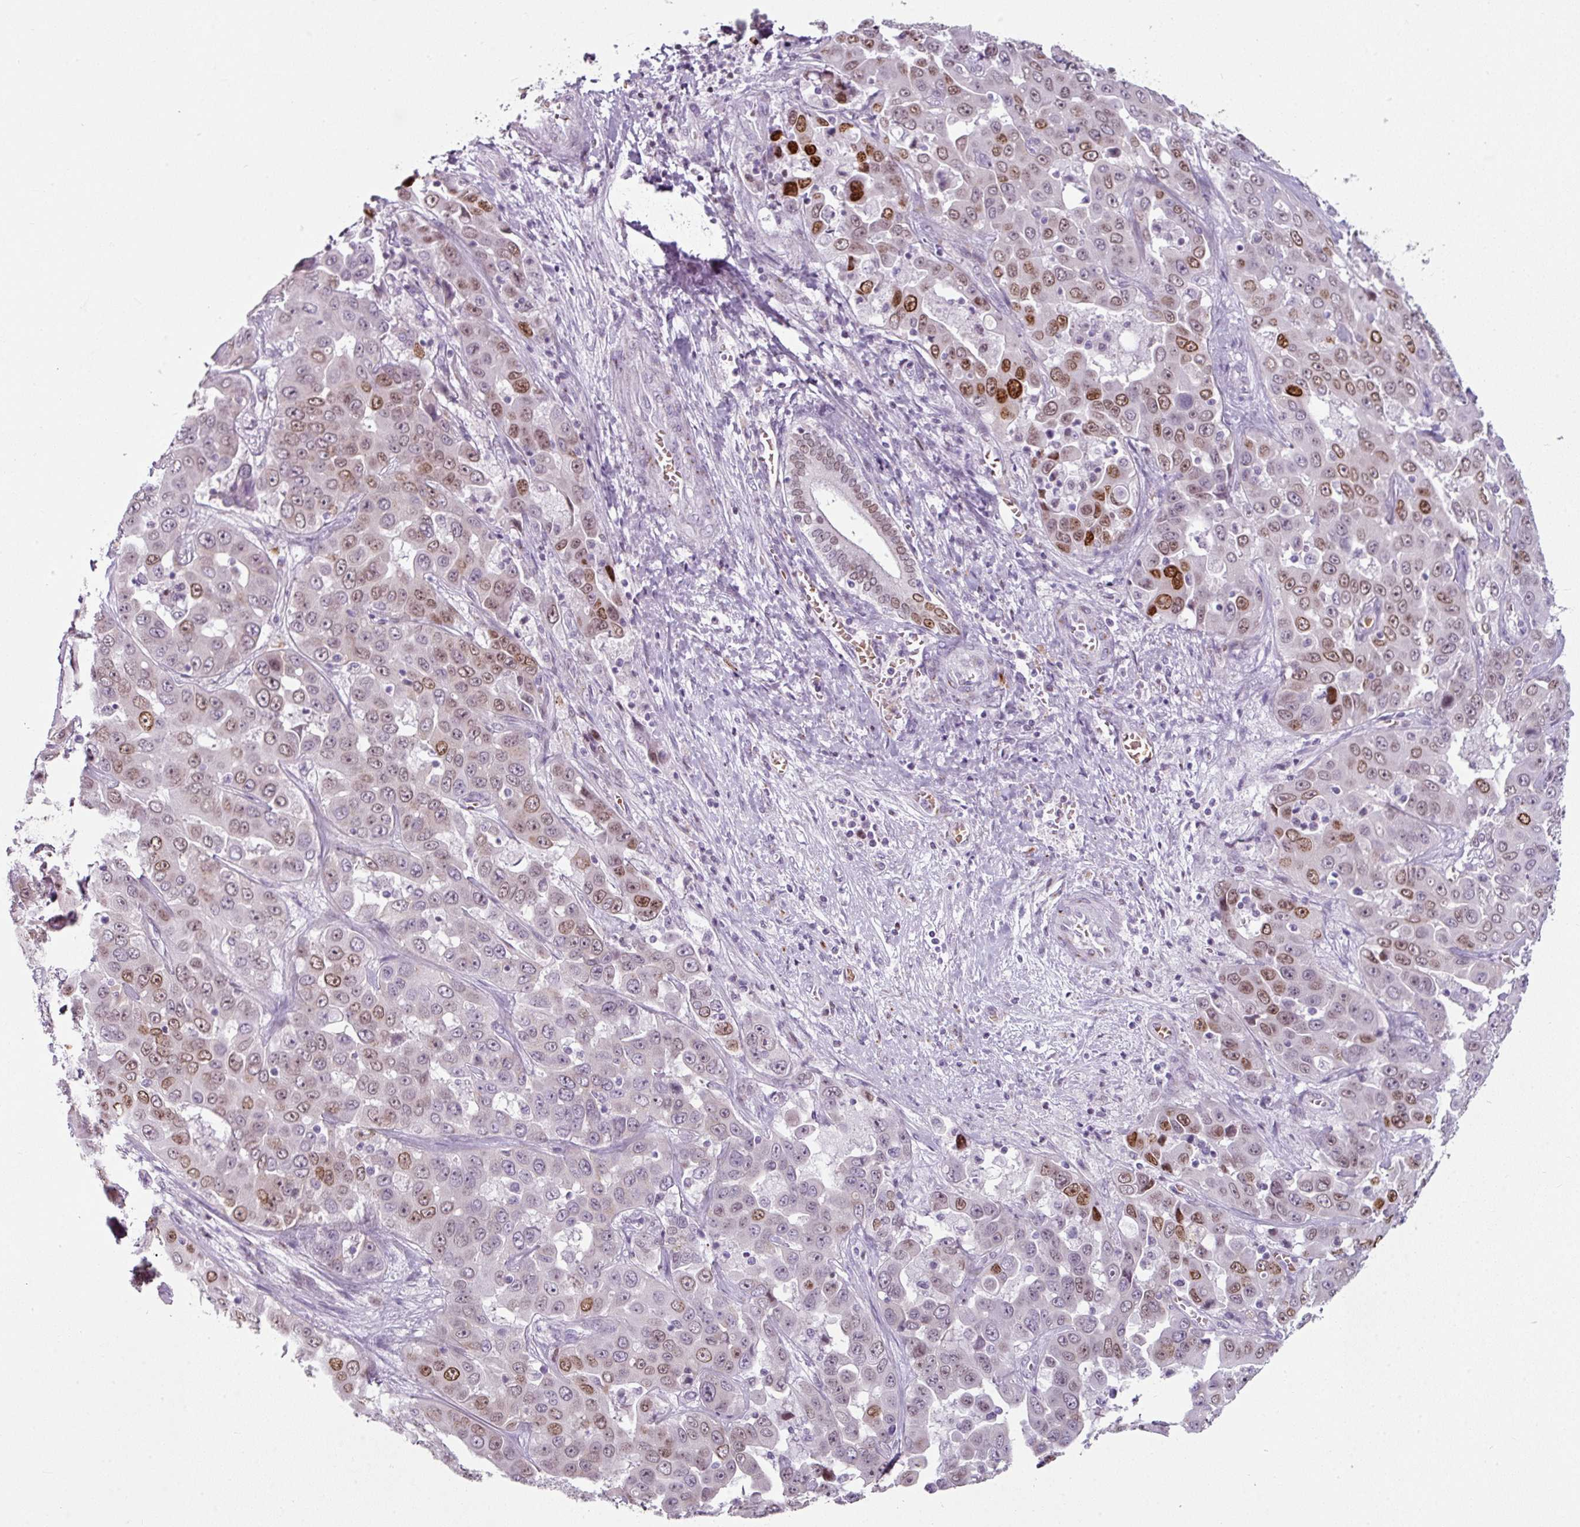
{"staining": {"intensity": "moderate", "quantity": "25%-75%", "location": "nuclear"}, "tissue": "liver cancer", "cell_type": "Tumor cells", "image_type": "cancer", "snomed": [{"axis": "morphology", "description": "Cholangiocarcinoma"}, {"axis": "topography", "description": "Liver"}], "caption": "Liver cancer (cholangiocarcinoma) was stained to show a protein in brown. There is medium levels of moderate nuclear positivity in approximately 25%-75% of tumor cells.", "gene": "SYT8", "patient": {"sex": "female", "age": 52}}